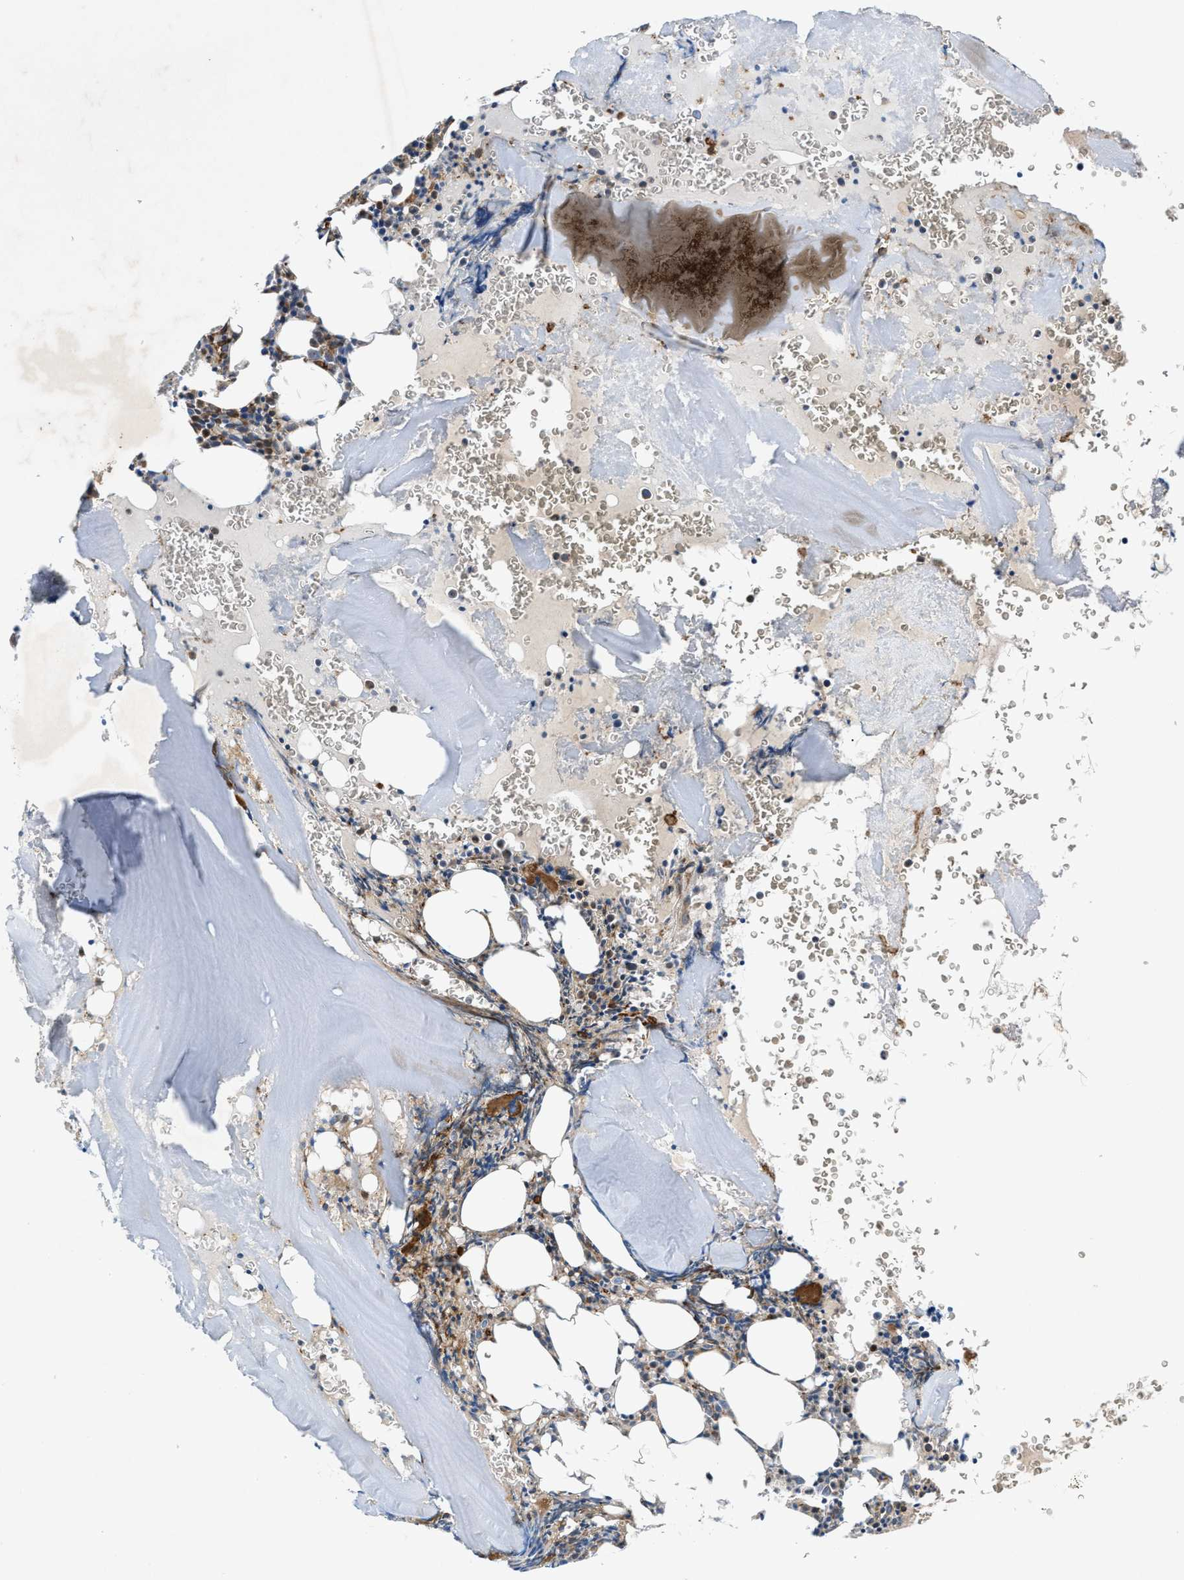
{"staining": {"intensity": "moderate", "quantity": "25%-75%", "location": "cytoplasmic/membranous"}, "tissue": "bone marrow", "cell_type": "Hematopoietic cells", "image_type": "normal", "snomed": [{"axis": "morphology", "description": "Normal tissue, NOS"}, {"axis": "morphology", "description": "Inflammation, NOS"}, {"axis": "topography", "description": "Bone marrow"}], "caption": "An immunohistochemistry (IHC) micrograph of benign tissue is shown. Protein staining in brown shows moderate cytoplasmic/membranous positivity in bone marrow within hematopoietic cells. The protein is stained brown, and the nuclei are stained in blue (DAB IHC with brightfield microscopy, high magnification).", "gene": "DHODH", "patient": {"sex": "male", "age": 37}}